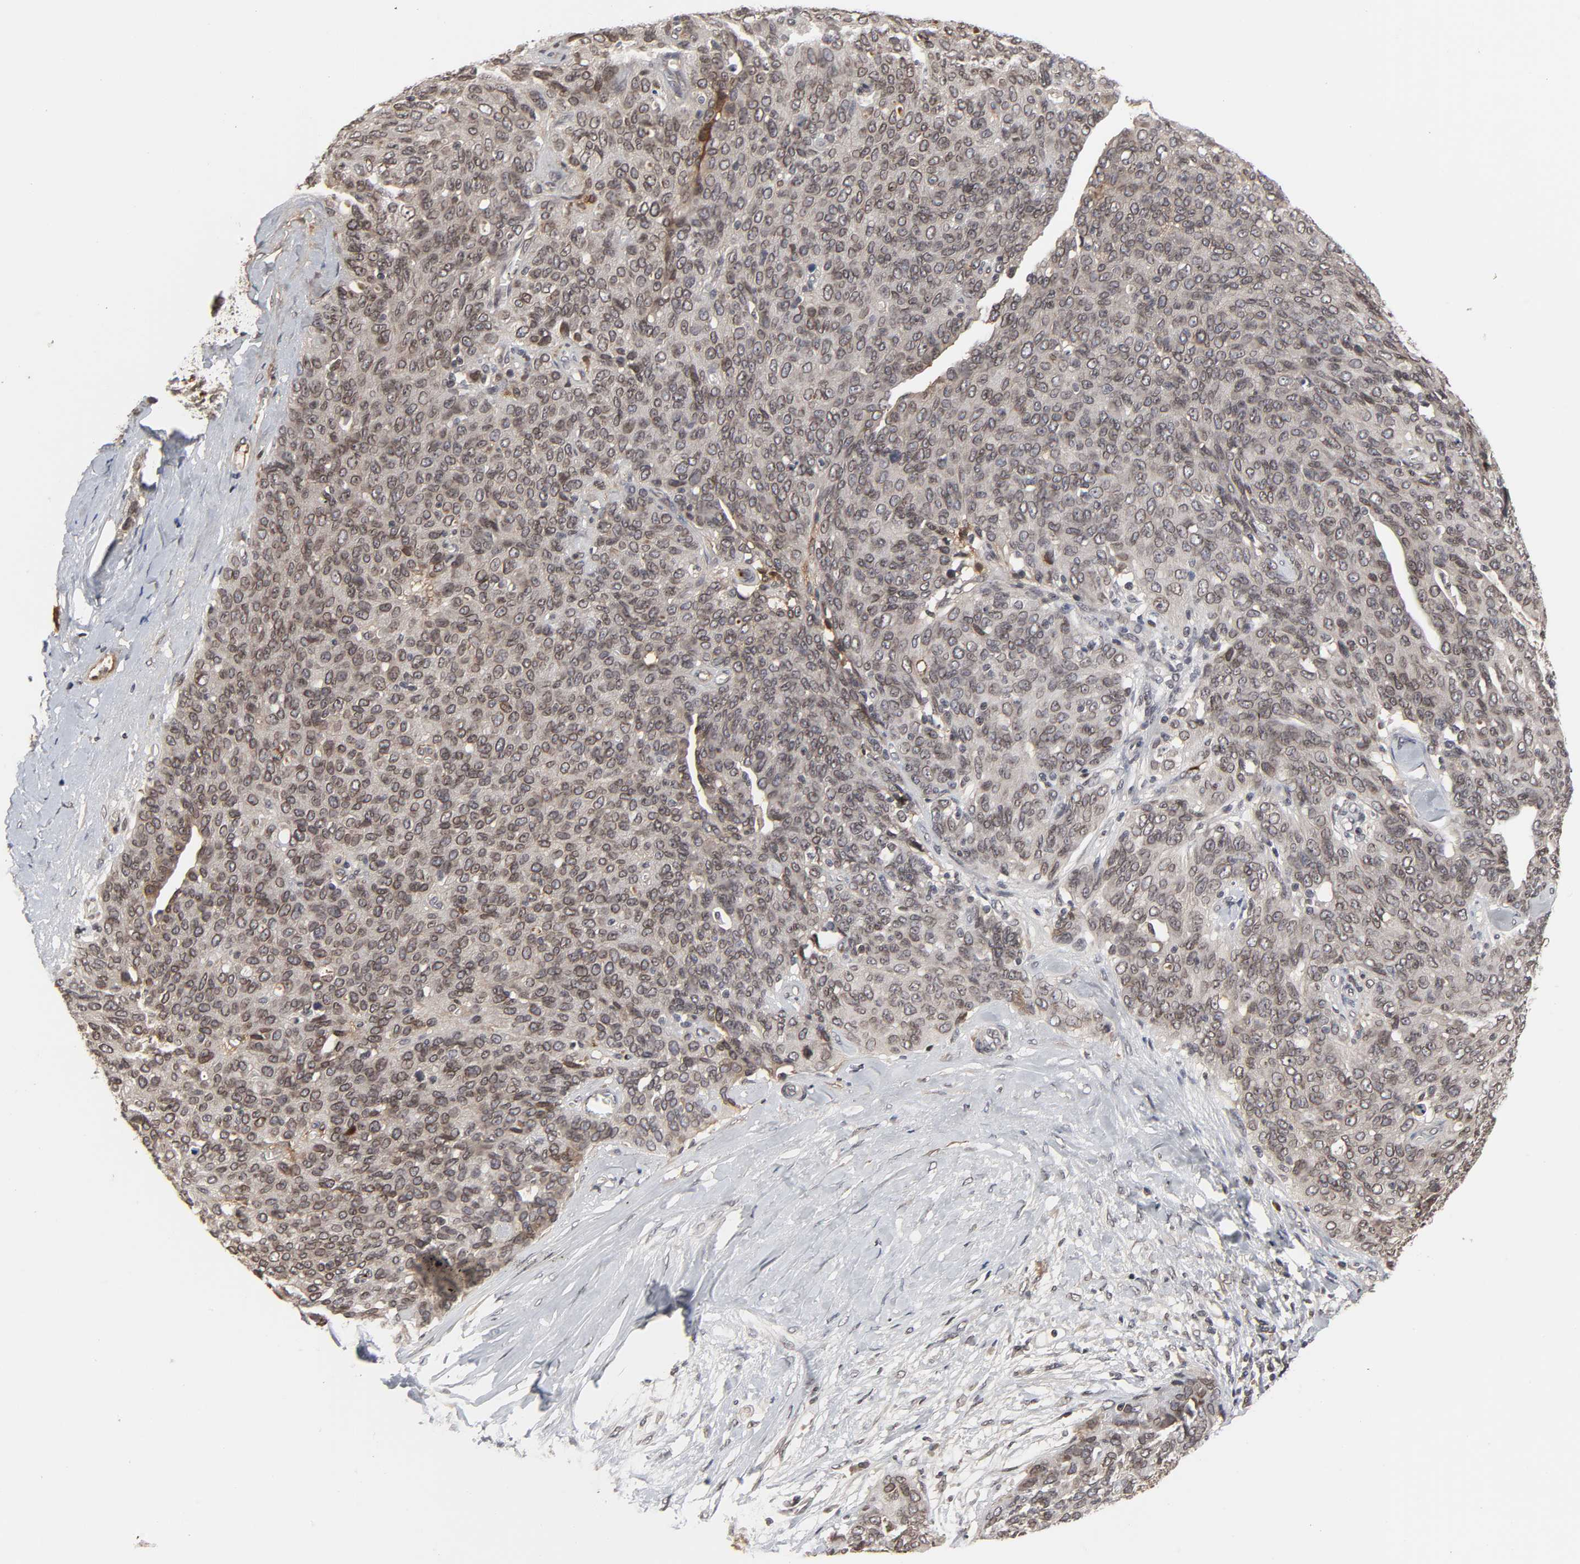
{"staining": {"intensity": "moderate", "quantity": "25%-75%", "location": "cytoplasmic/membranous,nuclear"}, "tissue": "ovarian cancer", "cell_type": "Tumor cells", "image_type": "cancer", "snomed": [{"axis": "morphology", "description": "Carcinoma, endometroid"}, {"axis": "topography", "description": "Ovary"}], "caption": "This is a photomicrograph of immunohistochemistry staining of ovarian endometroid carcinoma, which shows moderate expression in the cytoplasmic/membranous and nuclear of tumor cells.", "gene": "CPN2", "patient": {"sex": "female", "age": 60}}